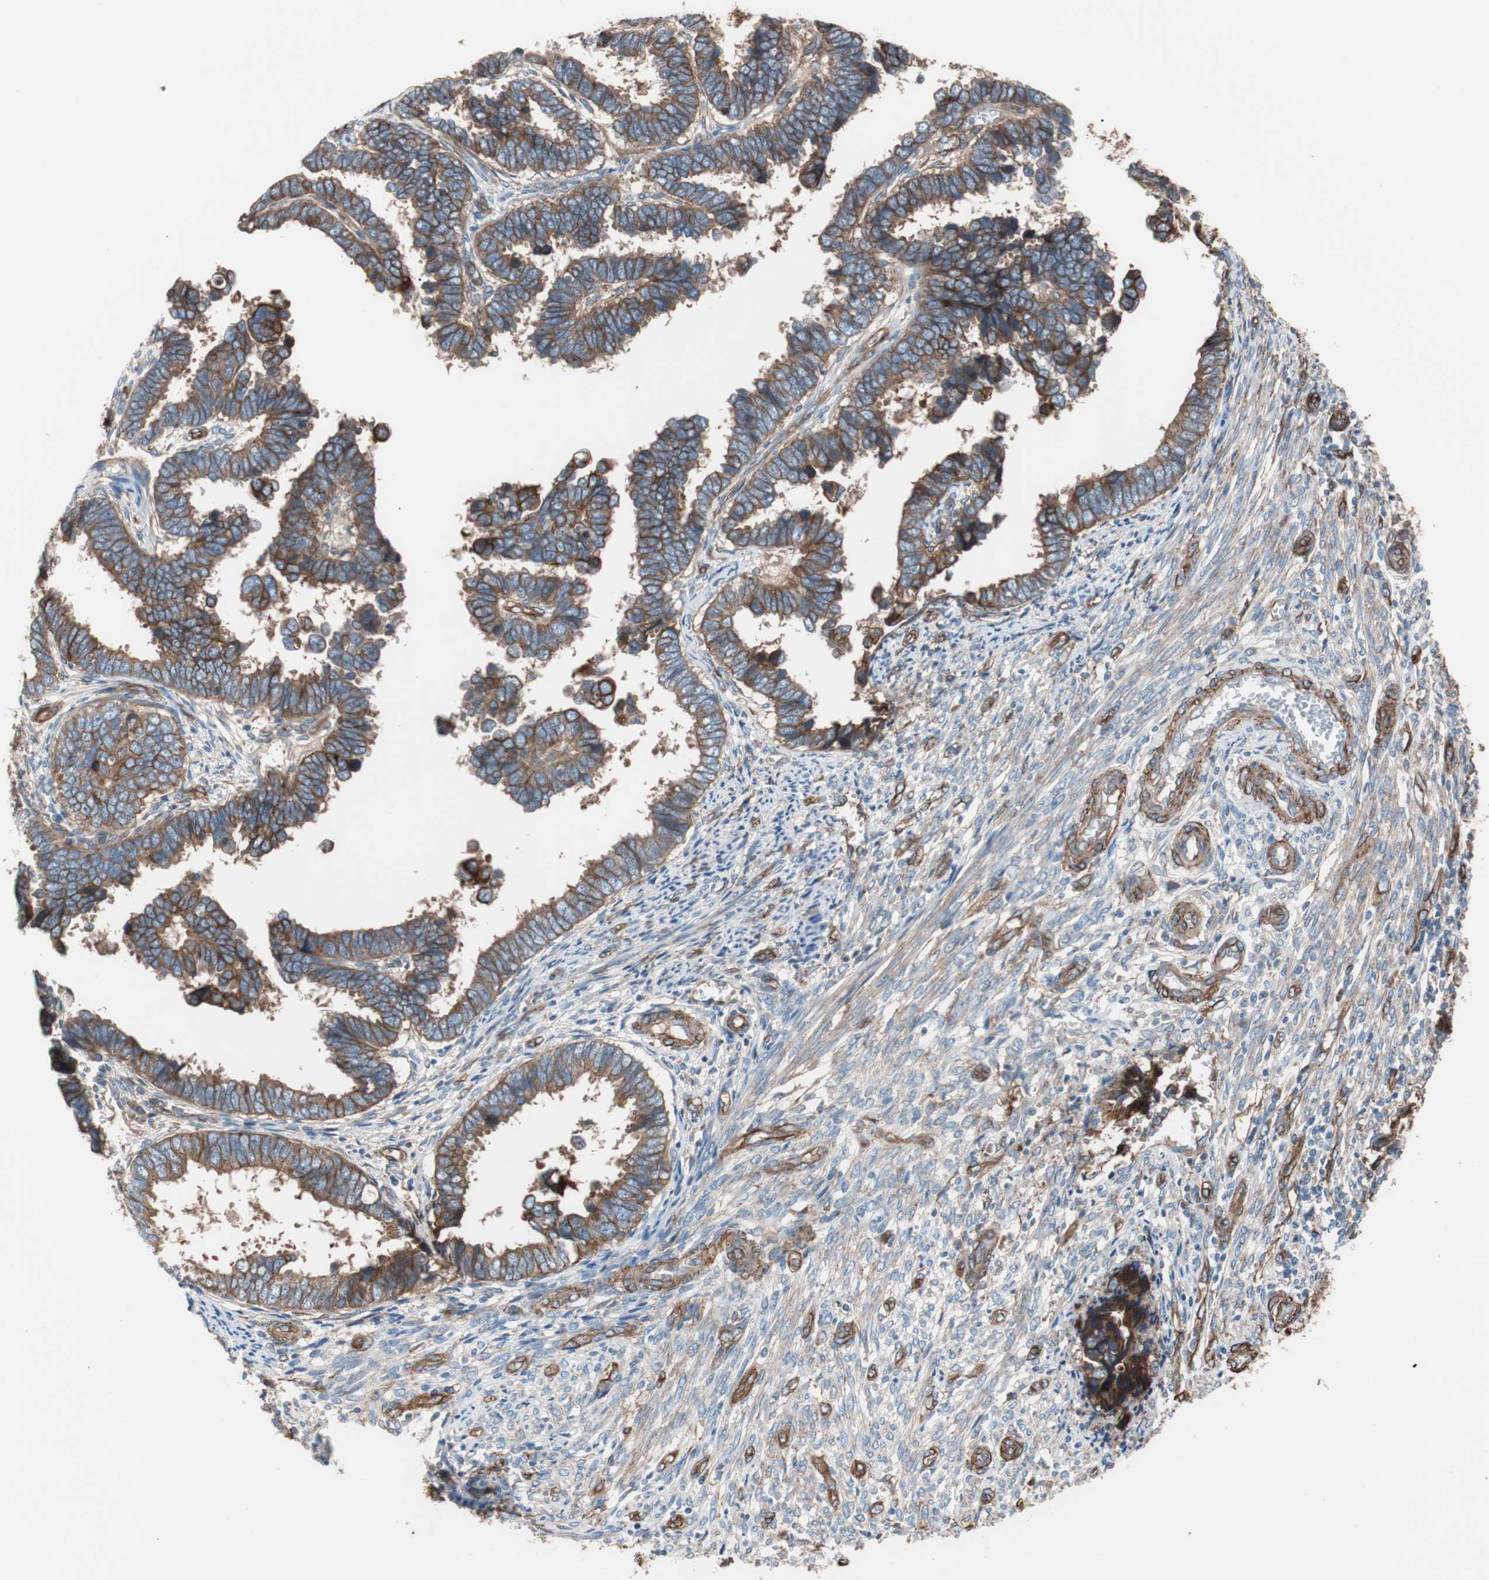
{"staining": {"intensity": "moderate", "quantity": "25%-75%", "location": "cytoplasmic/membranous"}, "tissue": "endometrial cancer", "cell_type": "Tumor cells", "image_type": "cancer", "snomed": [{"axis": "morphology", "description": "Adenocarcinoma, NOS"}, {"axis": "topography", "description": "Endometrium"}], "caption": "A photomicrograph of human endometrial cancer stained for a protein shows moderate cytoplasmic/membranous brown staining in tumor cells.", "gene": "SPINT1", "patient": {"sex": "female", "age": 75}}